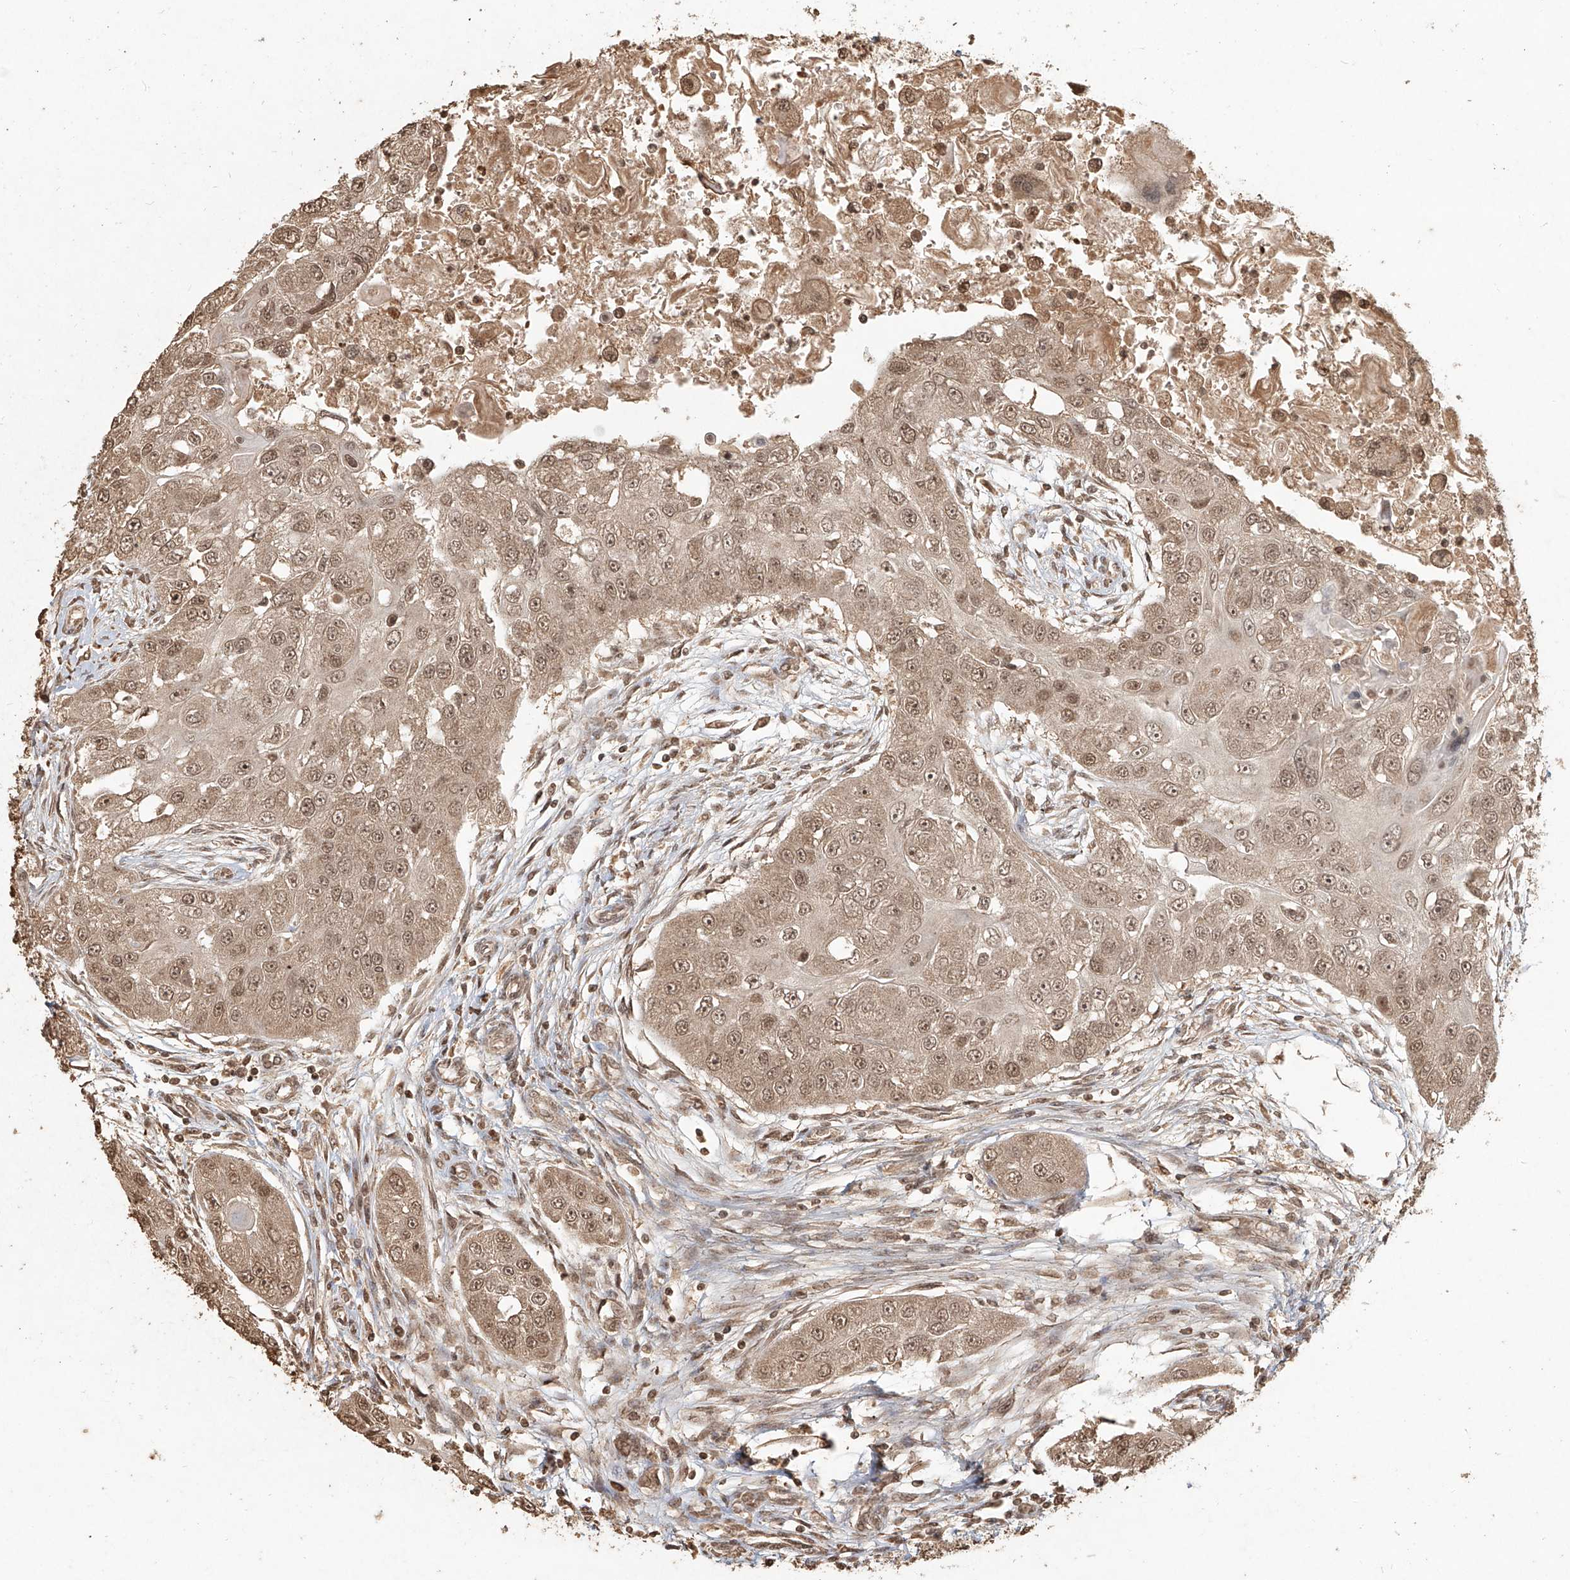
{"staining": {"intensity": "weak", "quantity": ">75%", "location": "cytoplasmic/membranous,nuclear"}, "tissue": "head and neck cancer", "cell_type": "Tumor cells", "image_type": "cancer", "snomed": [{"axis": "morphology", "description": "Normal tissue, NOS"}, {"axis": "morphology", "description": "Squamous cell carcinoma, NOS"}, {"axis": "topography", "description": "Skeletal muscle"}, {"axis": "topography", "description": "Head-Neck"}], "caption": "The micrograph shows immunohistochemical staining of head and neck squamous cell carcinoma. There is weak cytoplasmic/membranous and nuclear positivity is identified in approximately >75% of tumor cells.", "gene": "UBE2K", "patient": {"sex": "male", "age": 51}}